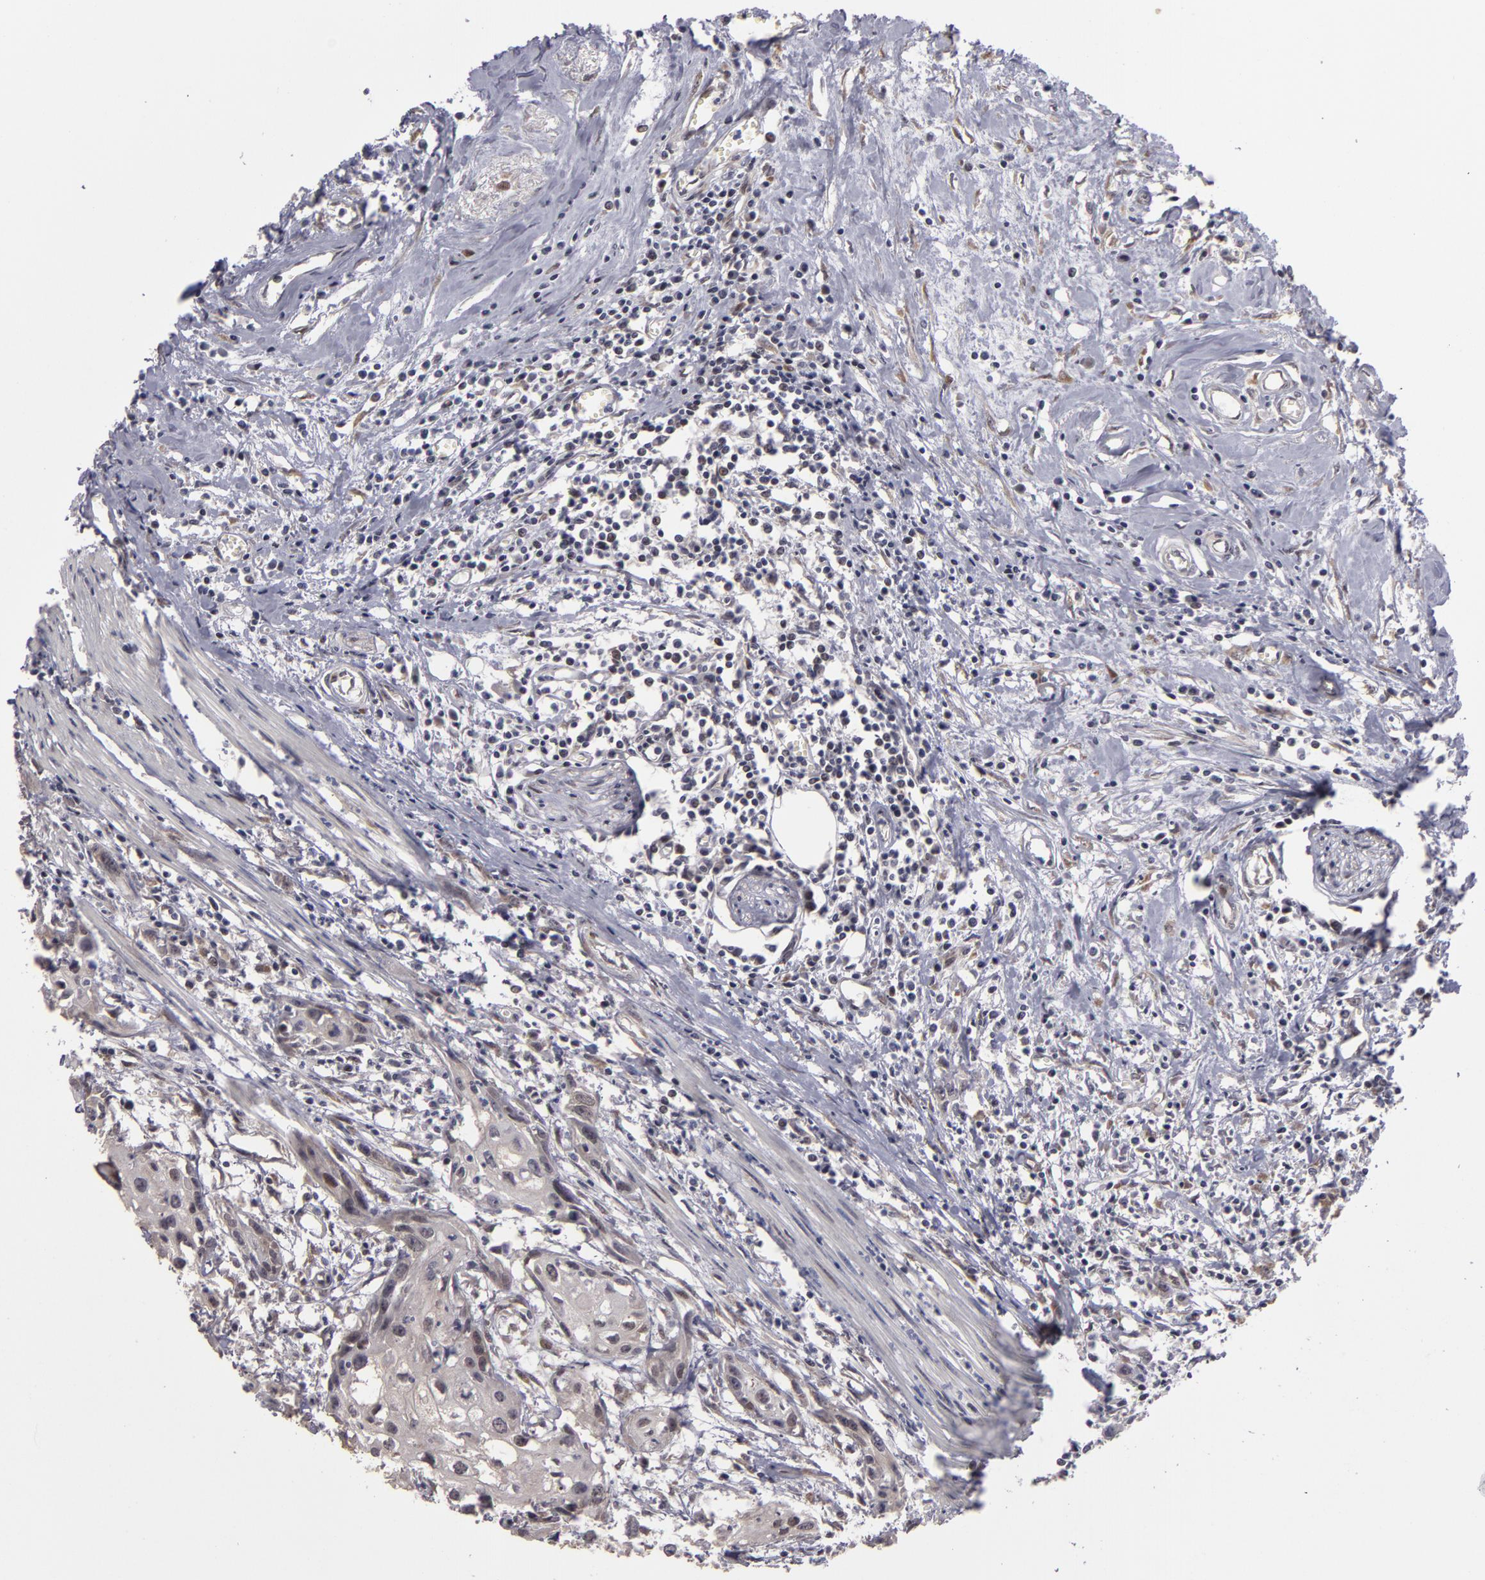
{"staining": {"intensity": "moderate", "quantity": ">75%", "location": "nuclear"}, "tissue": "urothelial cancer", "cell_type": "Tumor cells", "image_type": "cancer", "snomed": [{"axis": "morphology", "description": "Urothelial carcinoma, High grade"}, {"axis": "topography", "description": "Urinary bladder"}], "caption": "High-magnification brightfield microscopy of urothelial cancer stained with DAB (brown) and counterstained with hematoxylin (blue). tumor cells exhibit moderate nuclear positivity is identified in about>75% of cells.", "gene": "ZNF133", "patient": {"sex": "male", "age": 54}}